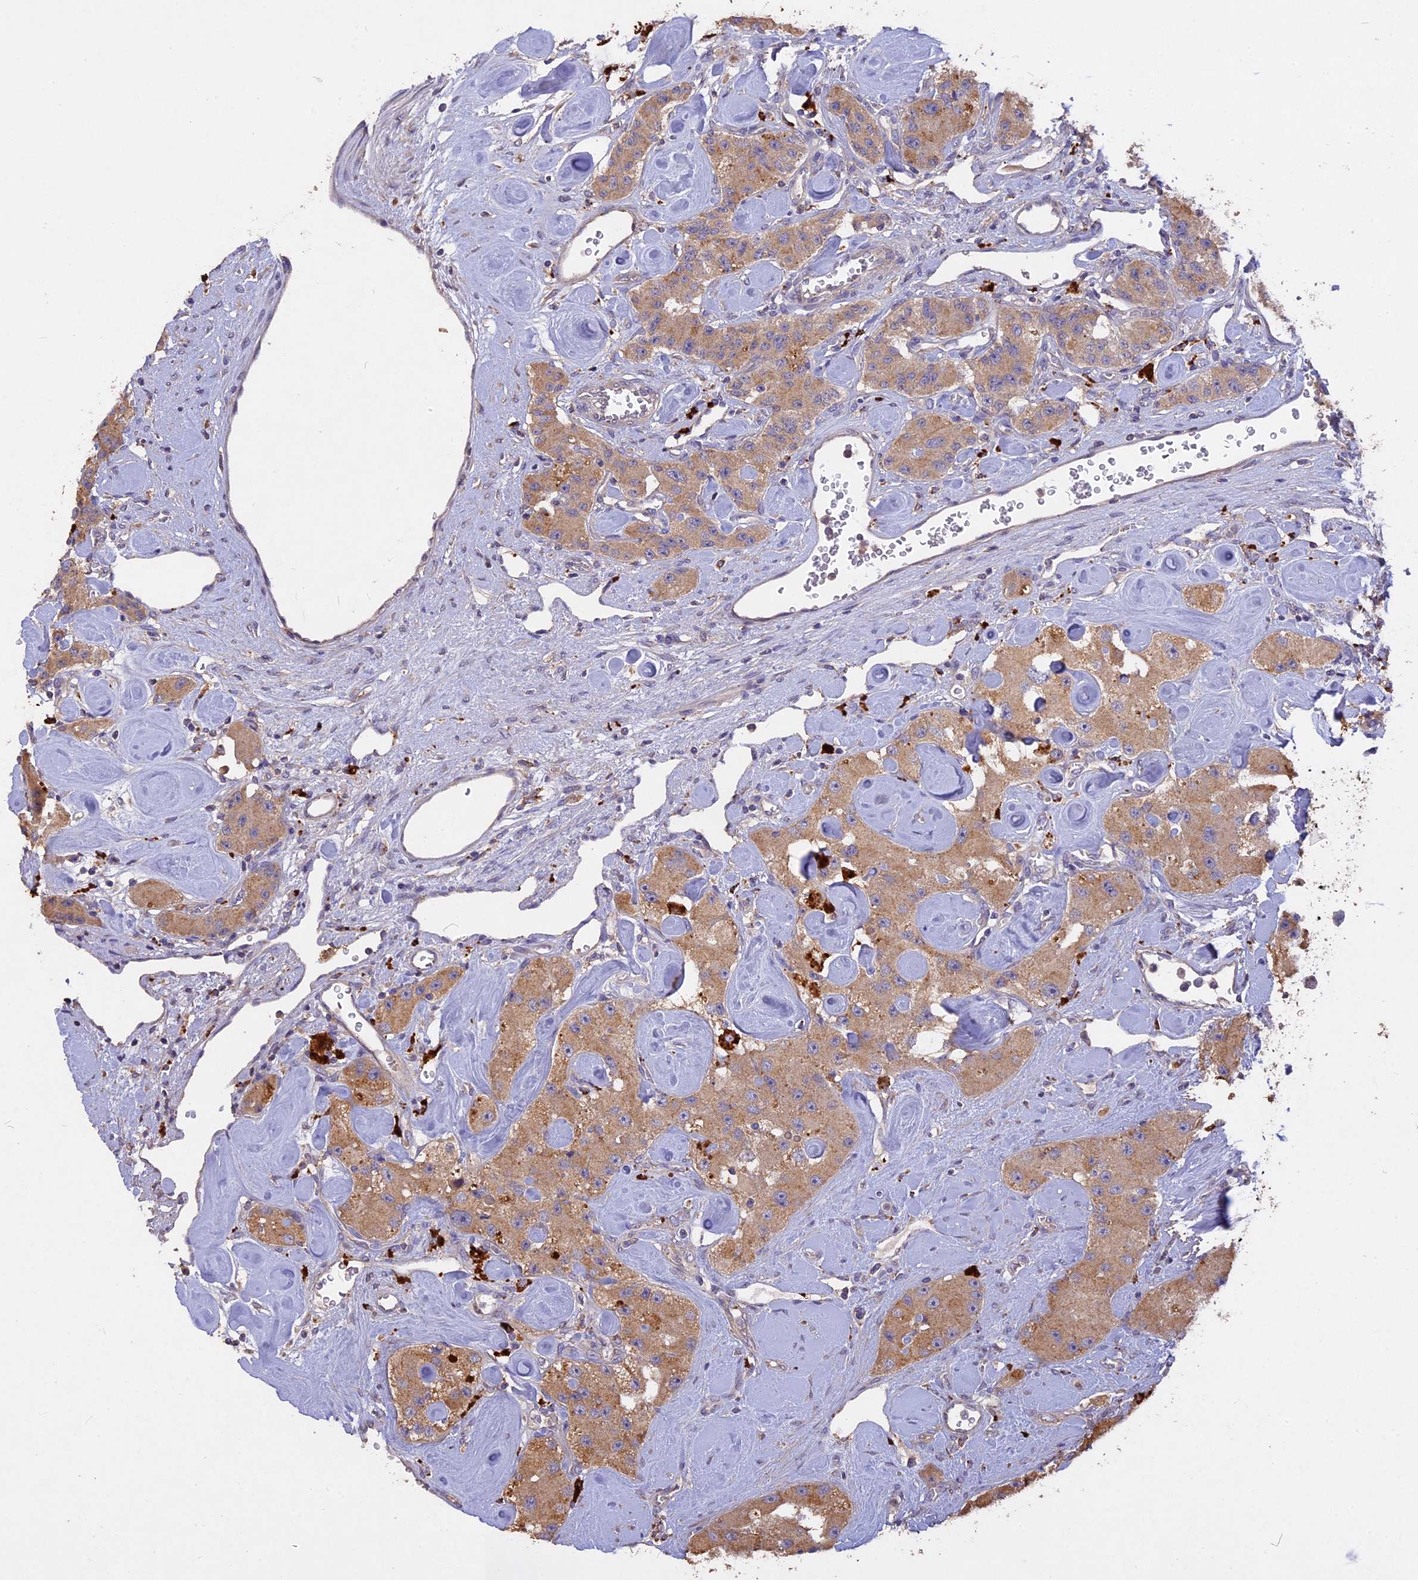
{"staining": {"intensity": "weak", "quantity": ">75%", "location": "cytoplasmic/membranous"}, "tissue": "carcinoid", "cell_type": "Tumor cells", "image_type": "cancer", "snomed": [{"axis": "morphology", "description": "Carcinoid, malignant, NOS"}, {"axis": "topography", "description": "Pancreas"}], "caption": "A high-resolution image shows immunohistochemistry (IHC) staining of malignant carcinoid, which reveals weak cytoplasmic/membranous staining in about >75% of tumor cells.", "gene": "SLC26A4", "patient": {"sex": "male", "age": 41}}